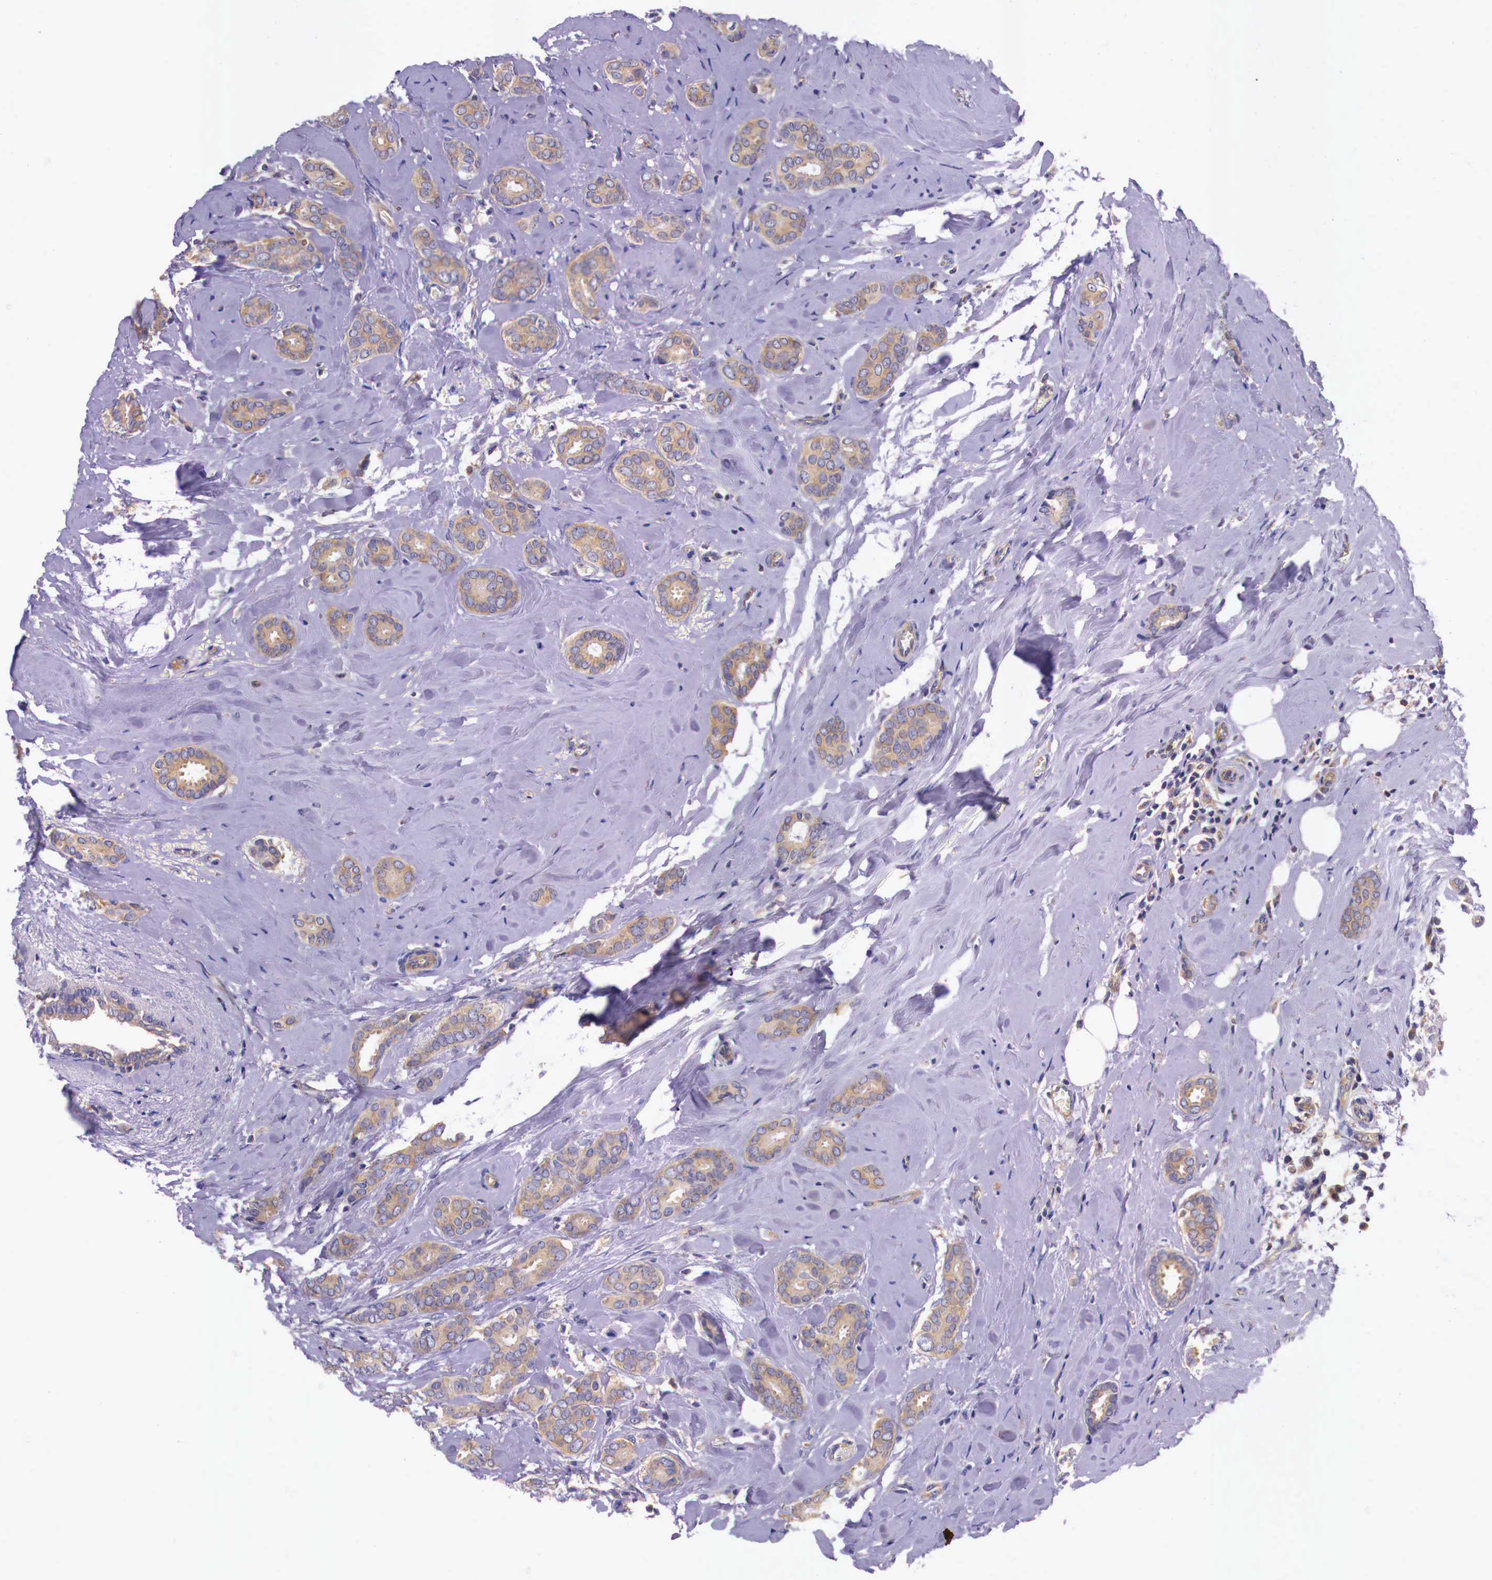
{"staining": {"intensity": "weak", "quantity": ">75%", "location": "cytoplasmic/membranous"}, "tissue": "breast cancer", "cell_type": "Tumor cells", "image_type": "cancer", "snomed": [{"axis": "morphology", "description": "Duct carcinoma"}, {"axis": "topography", "description": "Breast"}], "caption": "The immunohistochemical stain labels weak cytoplasmic/membranous positivity in tumor cells of breast invasive ductal carcinoma tissue.", "gene": "GRIPAP1", "patient": {"sex": "female", "age": 50}}